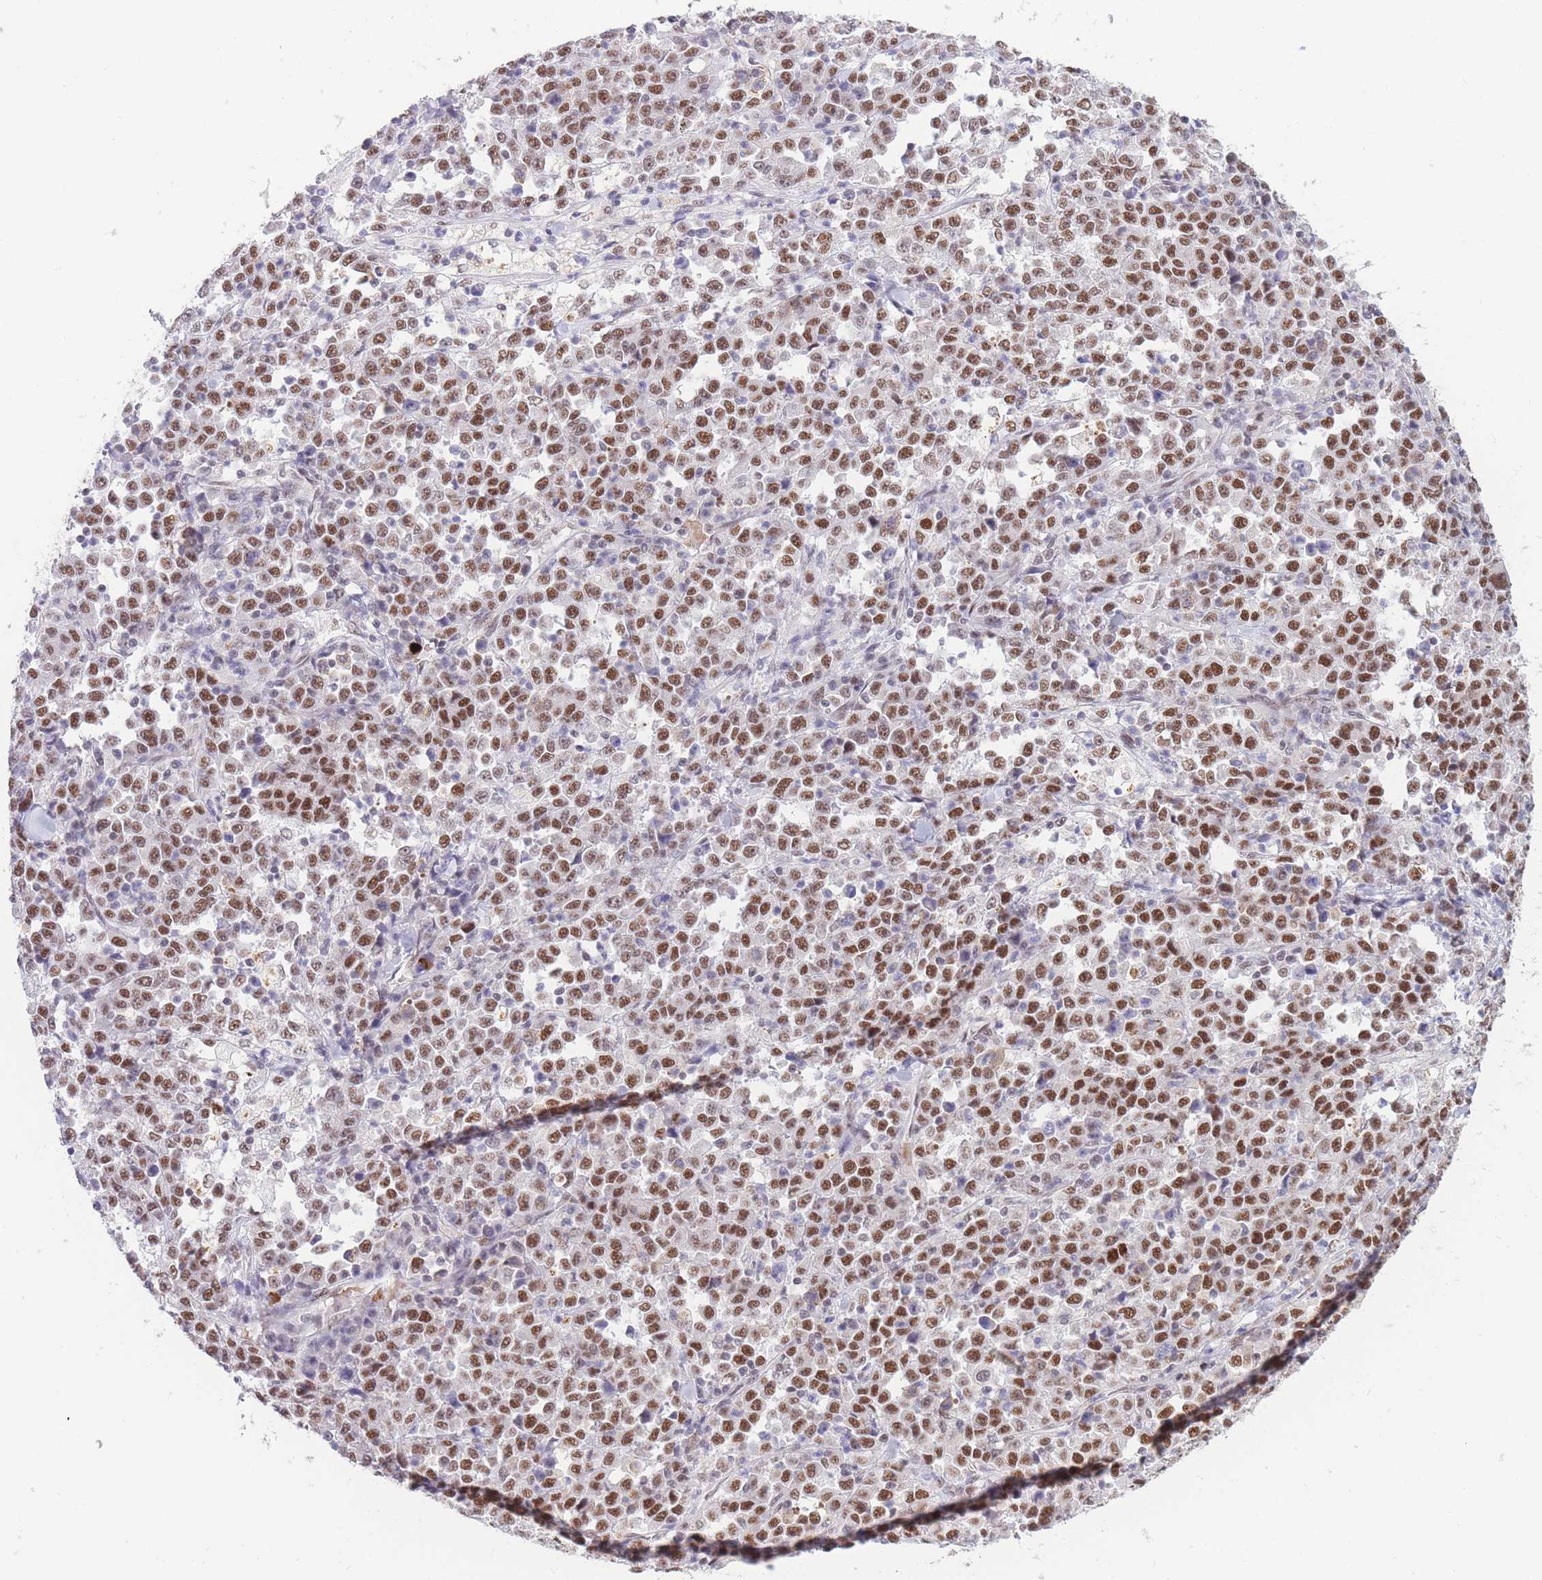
{"staining": {"intensity": "strong", "quantity": ">75%", "location": "nuclear"}, "tissue": "stomach cancer", "cell_type": "Tumor cells", "image_type": "cancer", "snomed": [{"axis": "morphology", "description": "Normal tissue, NOS"}, {"axis": "morphology", "description": "Adenocarcinoma, NOS"}, {"axis": "topography", "description": "Stomach, upper"}, {"axis": "topography", "description": "Stomach"}], "caption": "Strong nuclear protein expression is identified in approximately >75% of tumor cells in stomach cancer (adenocarcinoma). Nuclei are stained in blue.", "gene": "SMAD9", "patient": {"sex": "male", "age": 59}}